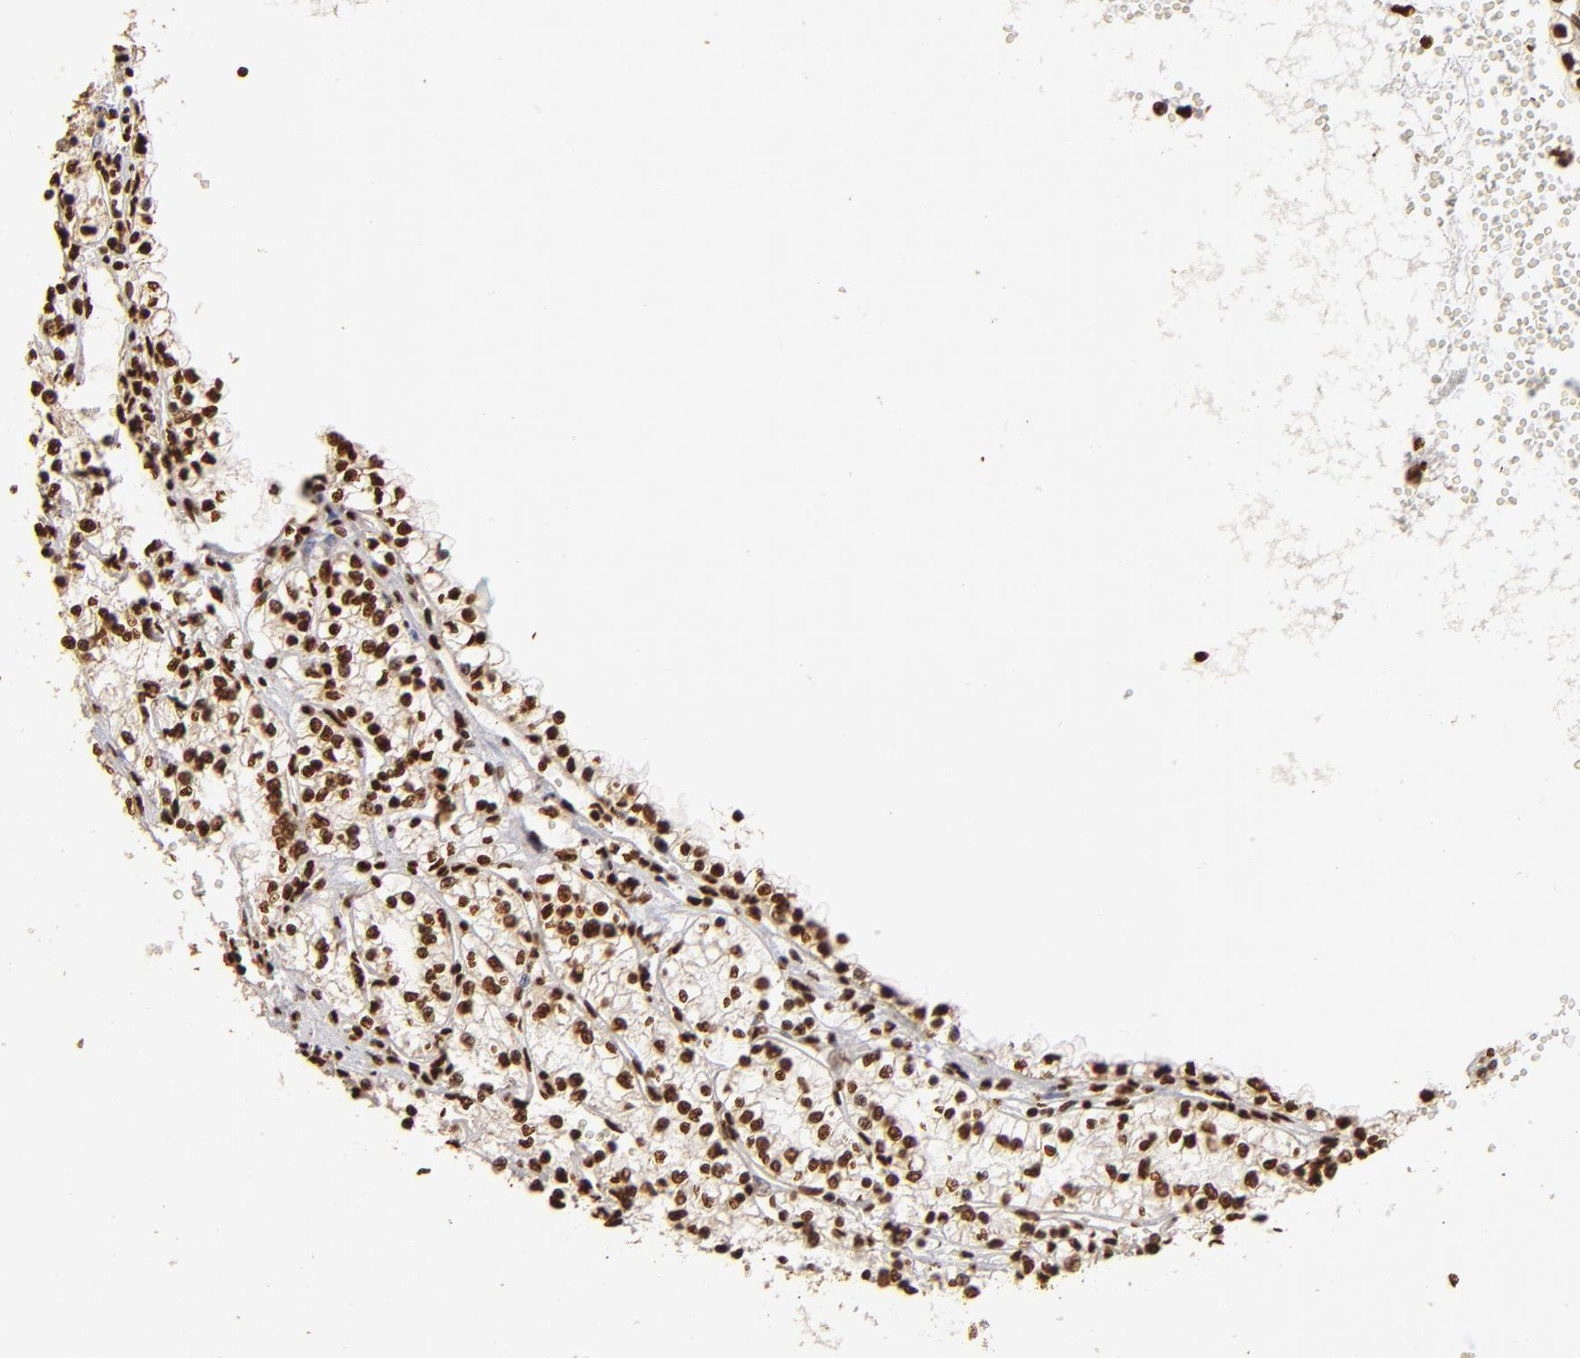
{"staining": {"intensity": "strong", "quantity": ">75%", "location": "nuclear"}, "tissue": "renal cancer", "cell_type": "Tumor cells", "image_type": "cancer", "snomed": [{"axis": "morphology", "description": "Adenocarcinoma, NOS"}, {"axis": "topography", "description": "Kidney"}], "caption": "This is a photomicrograph of immunohistochemistry staining of adenocarcinoma (renal), which shows strong positivity in the nuclear of tumor cells.", "gene": "ILF3", "patient": {"sex": "male", "age": 61}}